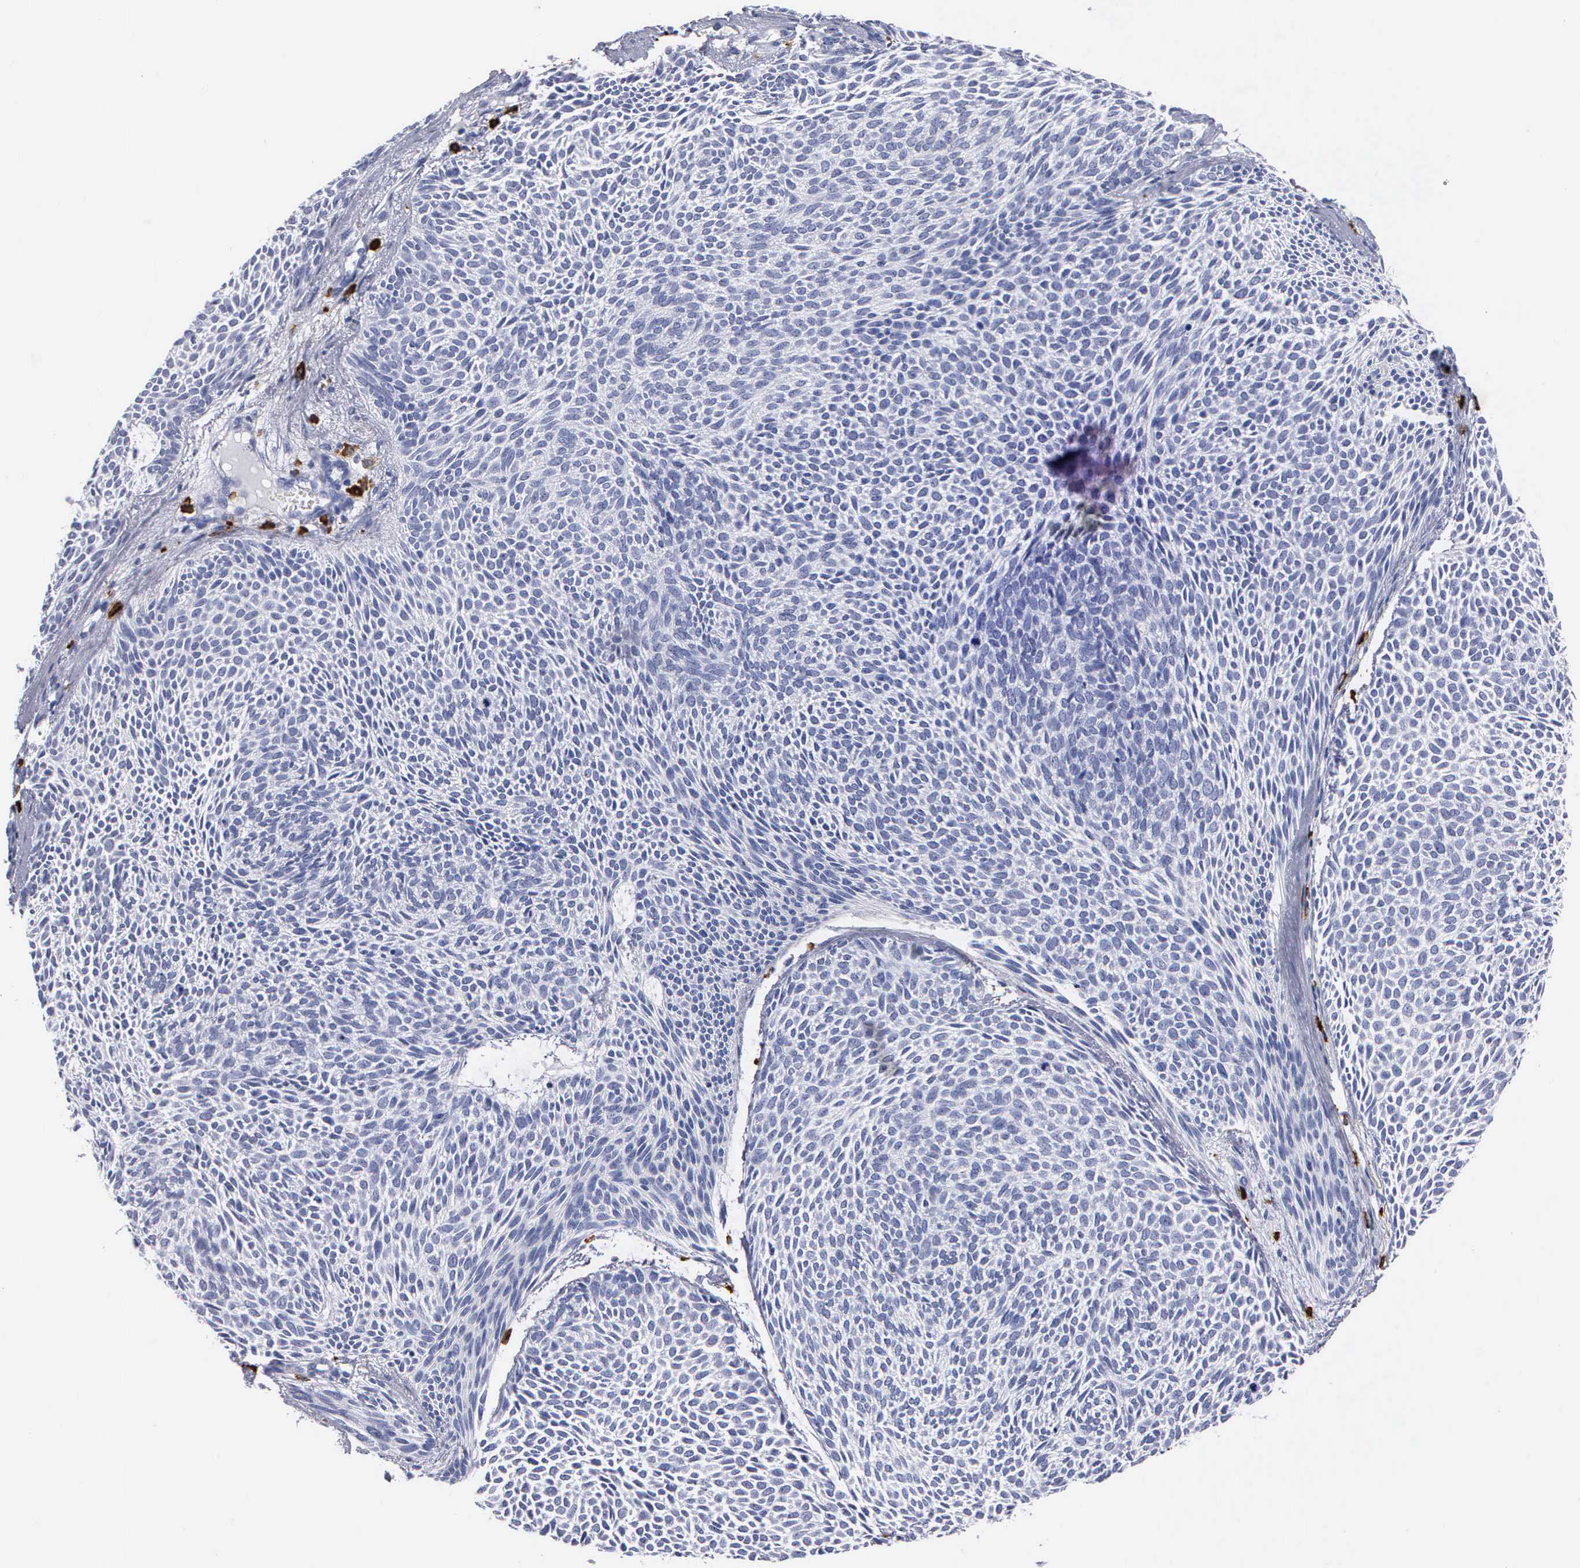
{"staining": {"intensity": "negative", "quantity": "none", "location": "none"}, "tissue": "skin cancer", "cell_type": "Tumor cells", "image_type": "cancer", "snomed": [{"axis": "morphology", "description": "Basal cell carcinoma"}, {"axis": "topography", "description": "Skin"}], "caption": "This is an immunohistochemistry (IHC) image of human basal cell carcinoma (skin). There is no positivity in tumor cells.", "gene": "CTSG", "patient": {"sex": "male", "age": 84}}